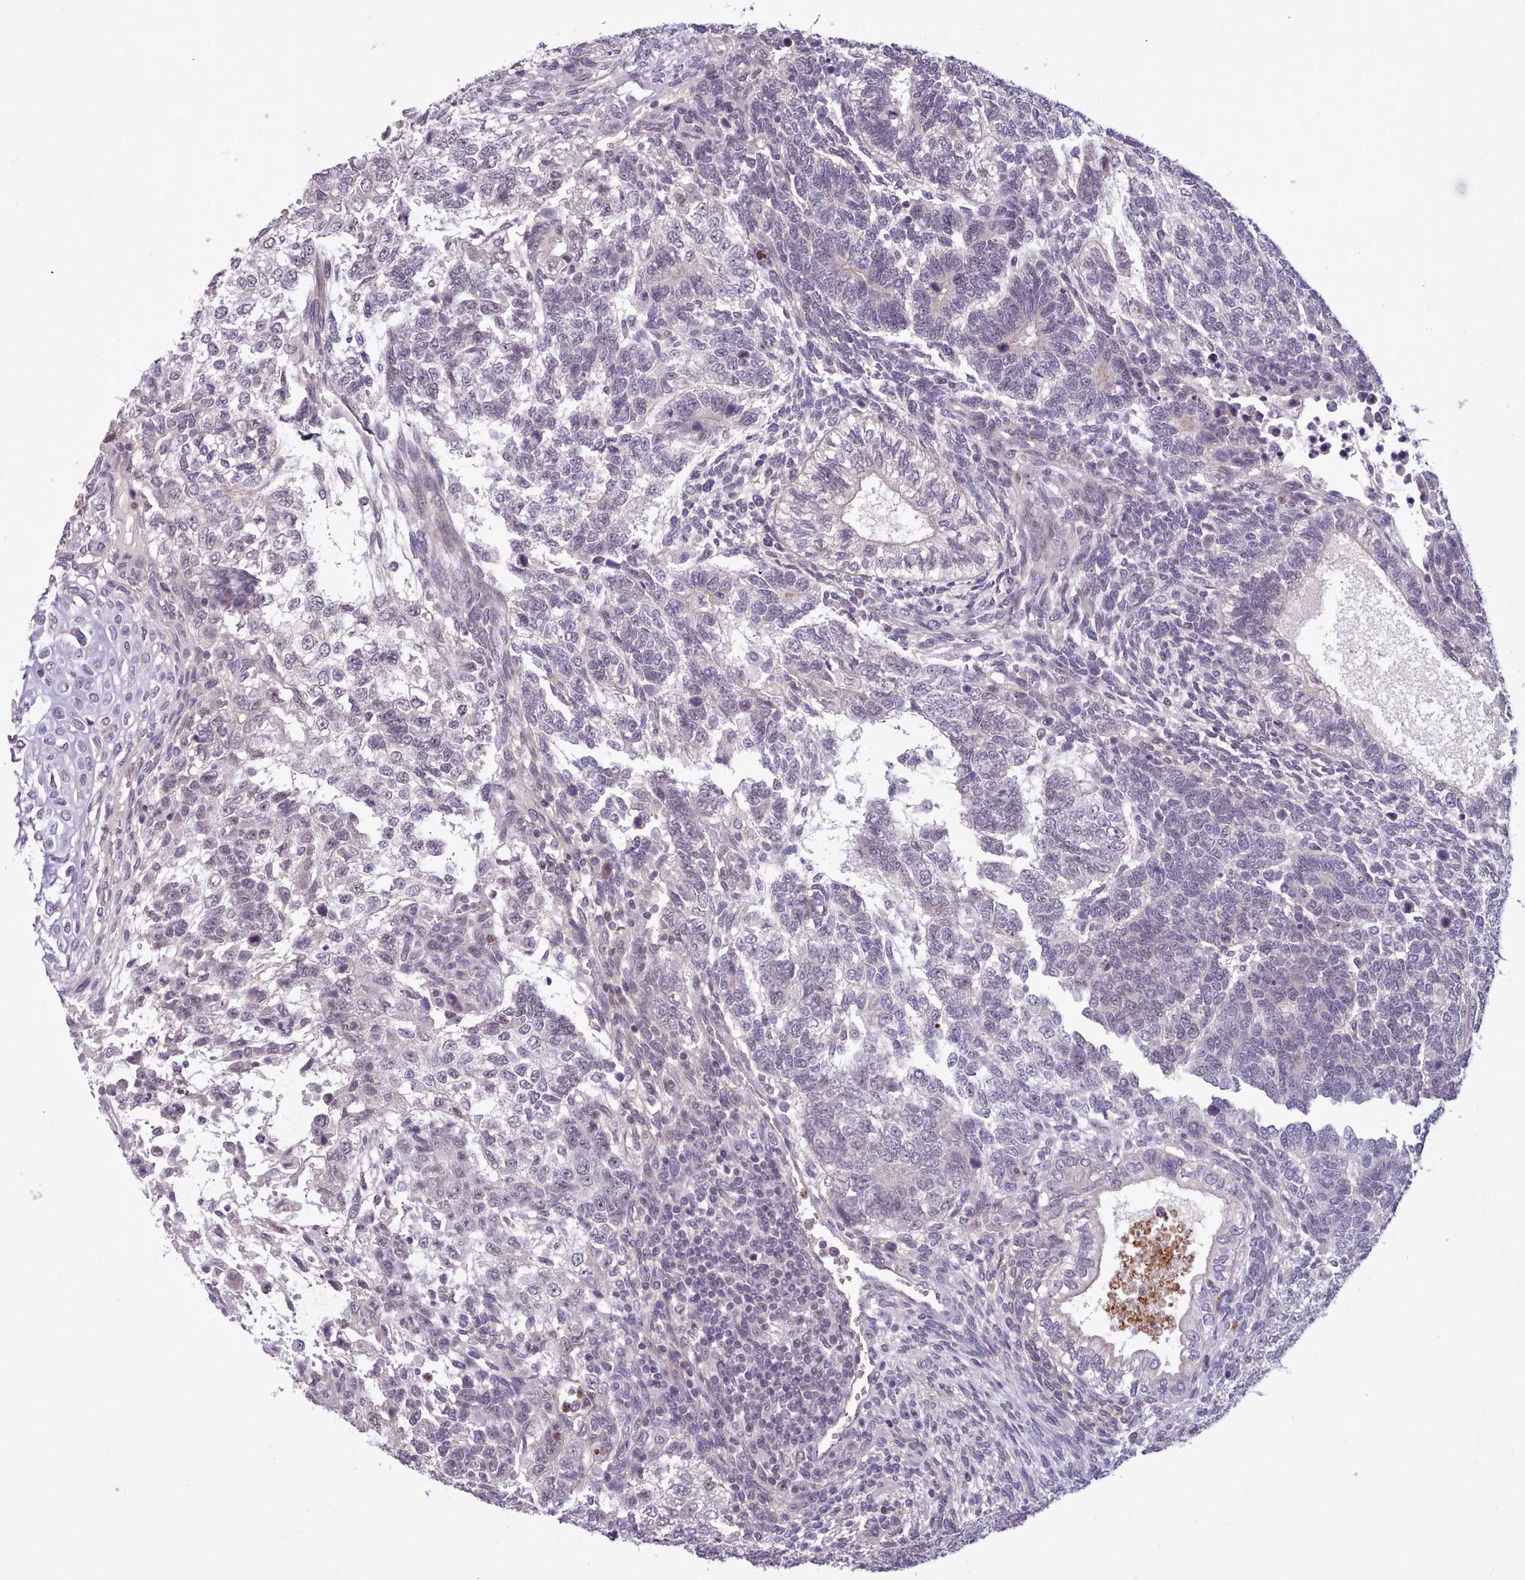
{"staining": {"intensity": "negative", "quantity": "none", "location": "none"}, "tissue": "testis cancer", "cell_type": "Tumor cells", "image_type": "cancer", "snomed": [{"axis": "morphology", "description": "Carcinoma, Embryonal, NOS"}, {"axis": "topography", "description": "Testis"}], "caption": "This is a histopathology image of immunohistochemistry (IHC) staining of testis embryonal carcinoma, which shows no positivity in tumor cells.", "gene": "KCTD16", "patient": {"sex": "male", "age": 23}}